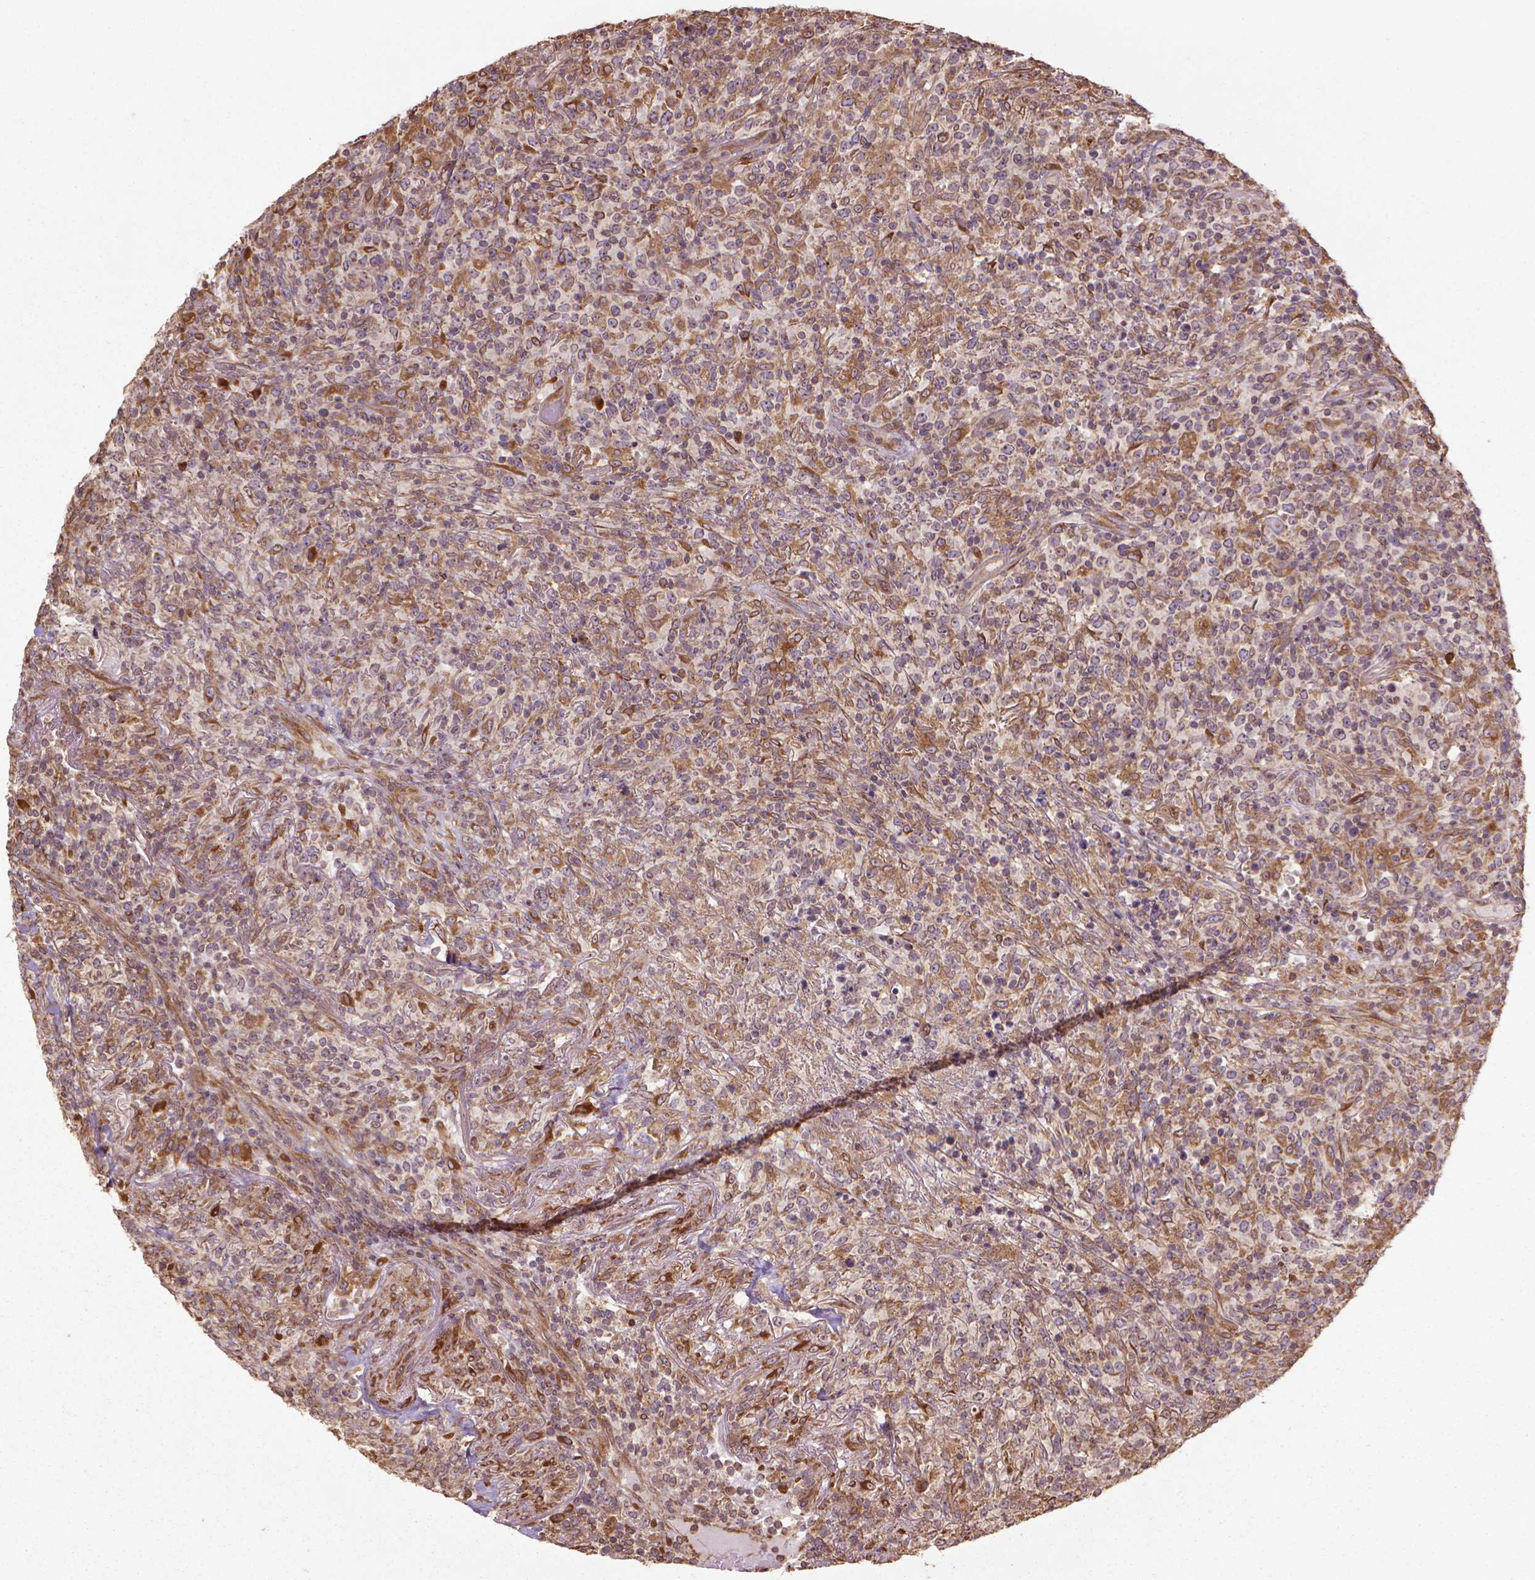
{"staining": {"intensity": "moderate", "quantity": "25%-75%", "location": "cytoplasmic/membranous"}, "tissue": "lymphoma", "cell_type": "Tumor cells", "image_type": "cancer", "snomed": [{"axis": "morphology", "description": "Malignant lymphoma, non-Hodgkin's type, High grade"}, {"axis": "topography", "description": "Lung"}], "caption": "Lymphoma stained for a protein (brown) demonstrates moderate cytoplasmic/membranous positive staining in approximately 25%-75% of tumor cells.", "gene": "GAS1", "patient": {"sex": "male", "age": 79}}